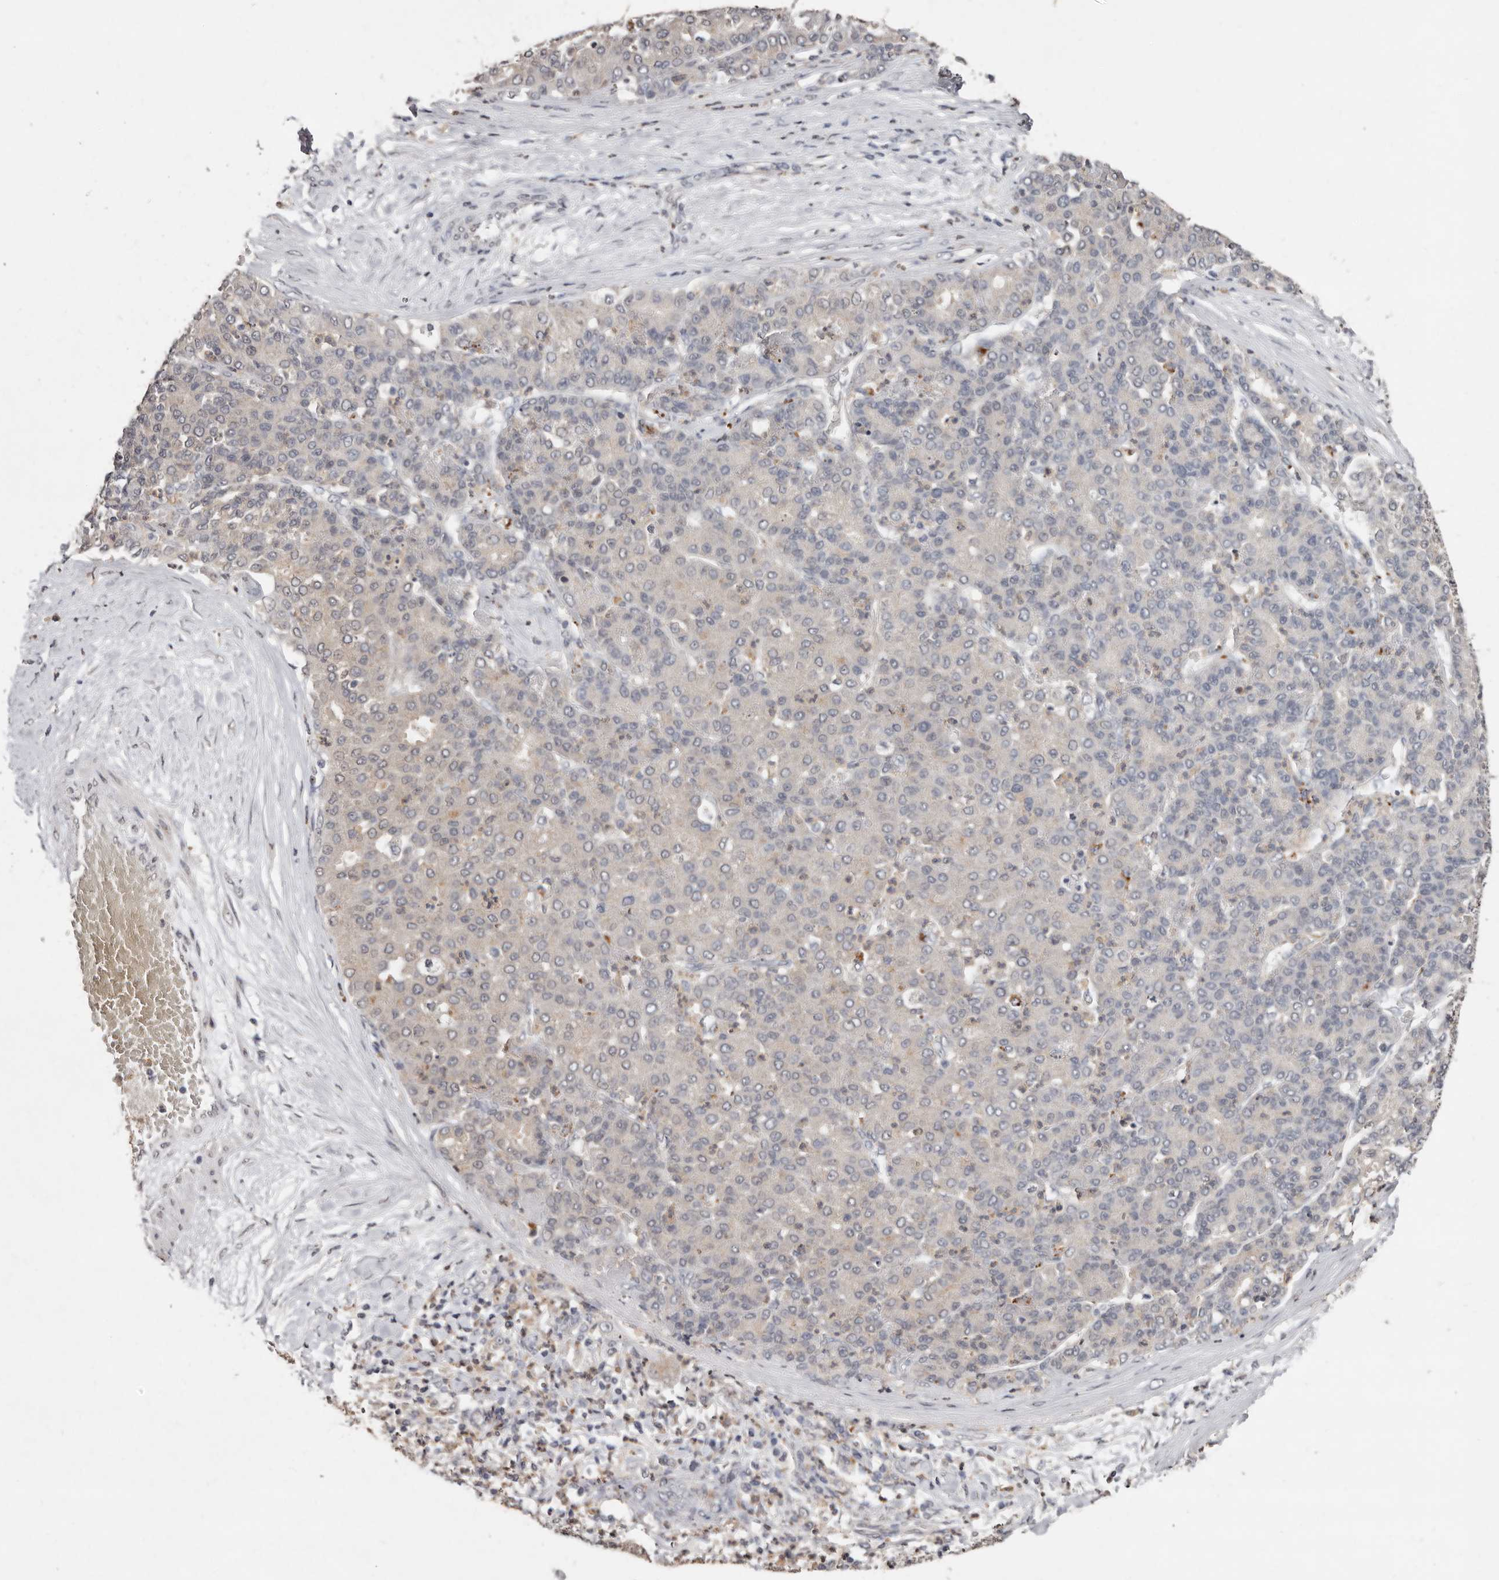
{"staining": {"intensity": "weak", "quantity": "<25%", "location": "cytoplasmic/membranous"}, "tissue": "liver cancer", "cell_type": "Tumor cells", "image_type": "cancer", "snomed": [{"axis": "morphology", "description": "Carcinoma, Hepatocellular, NOS"}, {"axis": "topography", "description": "Liver"}], "caption": "Liver cancer (hepatocellular carcinoma) was stained to show a protein in brown. There is no significant staining in tumor cells. (Immunohistochemistry (ihc), brightfield microscopy, high magnification).", "gene": "SULT1E1", "patient": {"sex": "male", "age": 65}}